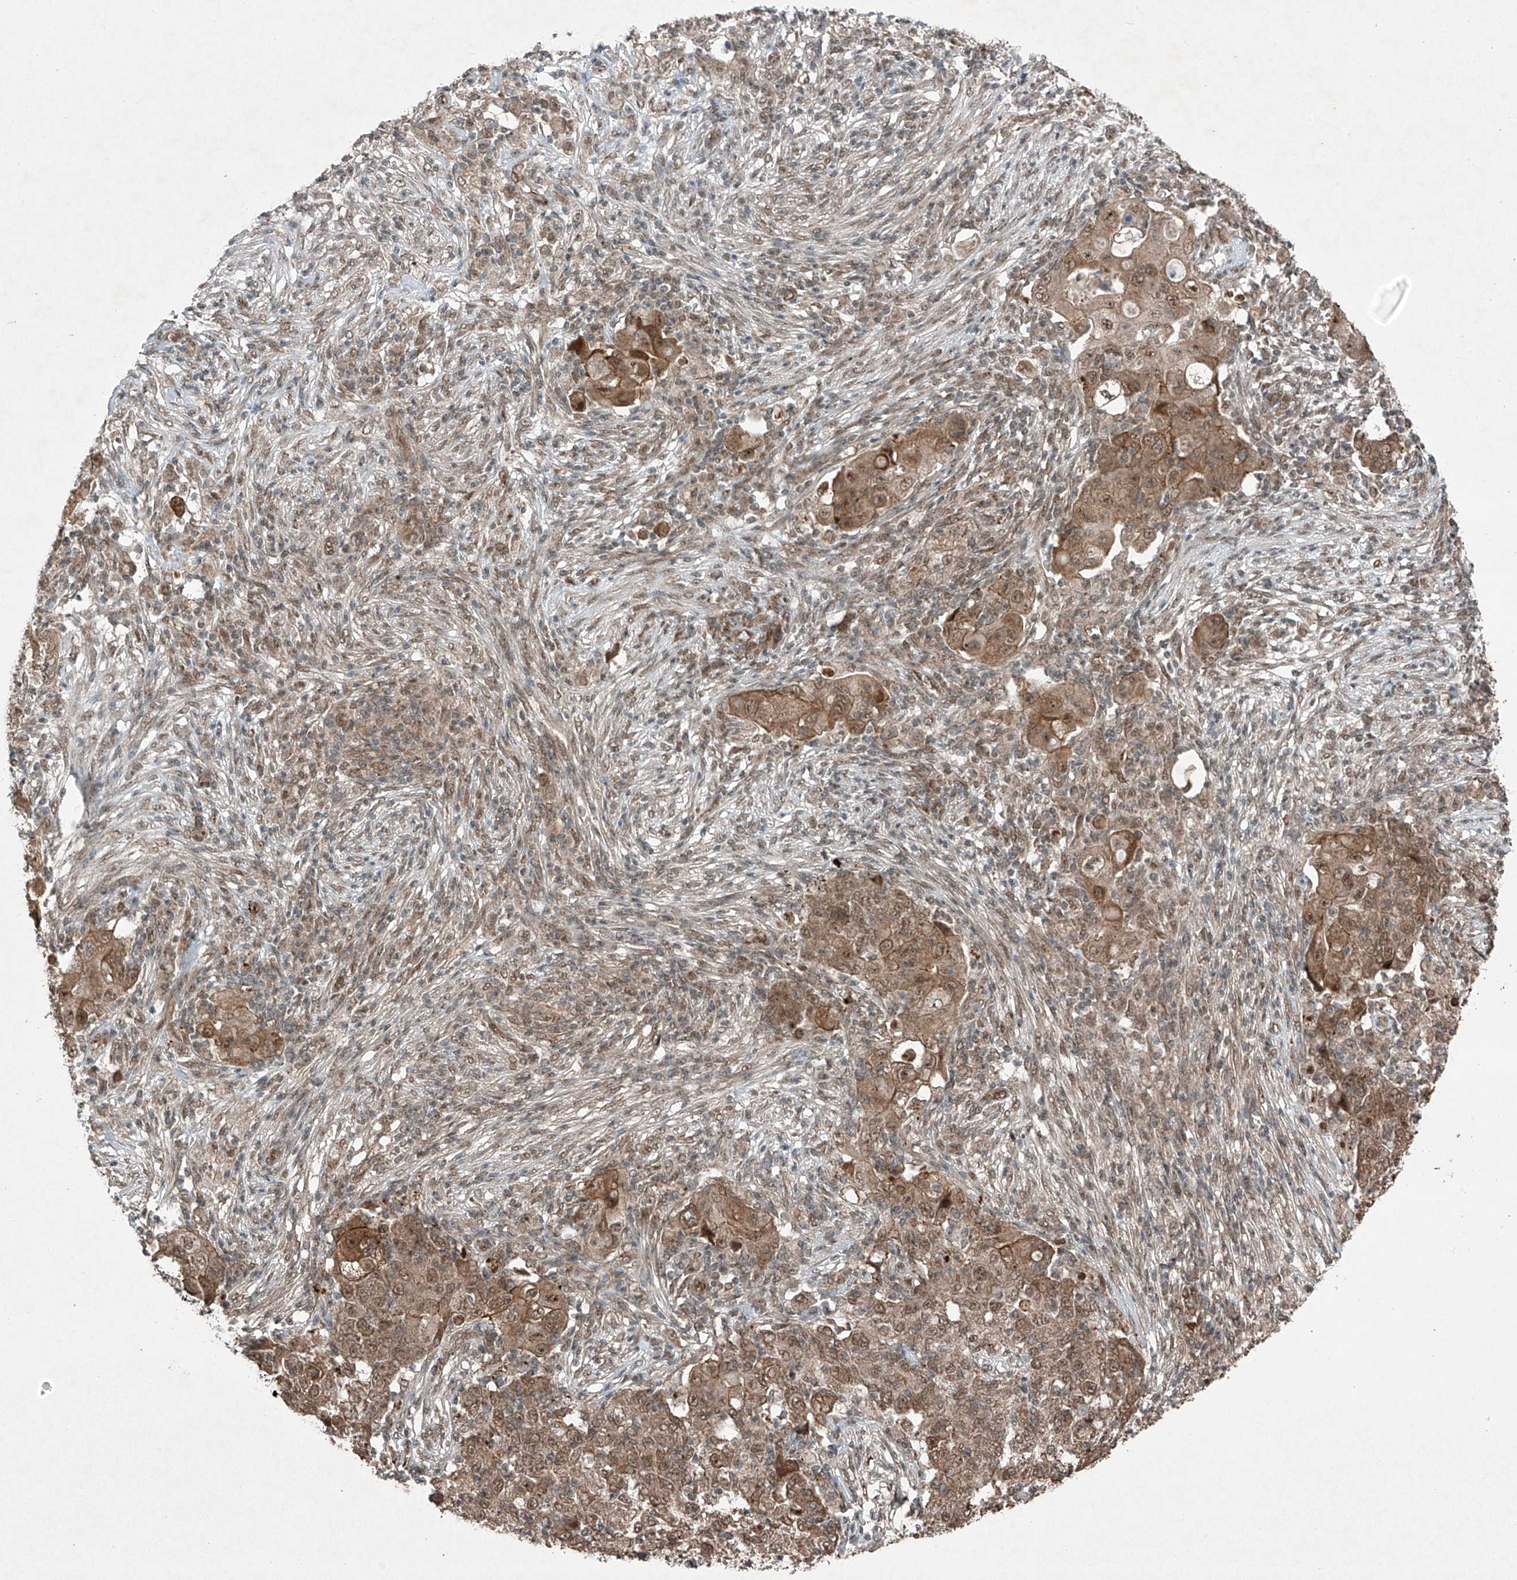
{"staining": {"intensity": "weak", "quantity": ">75%", "location": "cytoplasmic/membranous,nuclear"}, "tissue": "ovarian cancer", "cell_type": "Tumor cells", "image_type": "cancer", "snomed": [{"axis": "morphology", "description": "Carcinoma, endometroid"}, {"axis": "topography", "description": "Ovary"}], "caption": "This is a histology image of immunohistochemistry staining of ovarian cancer, which shows weak expression in the cytoplasmic/membranous and nuclear of tumor cells.", "gene": "ZNF620", "patient": {"sex": "female", "age": 42}}